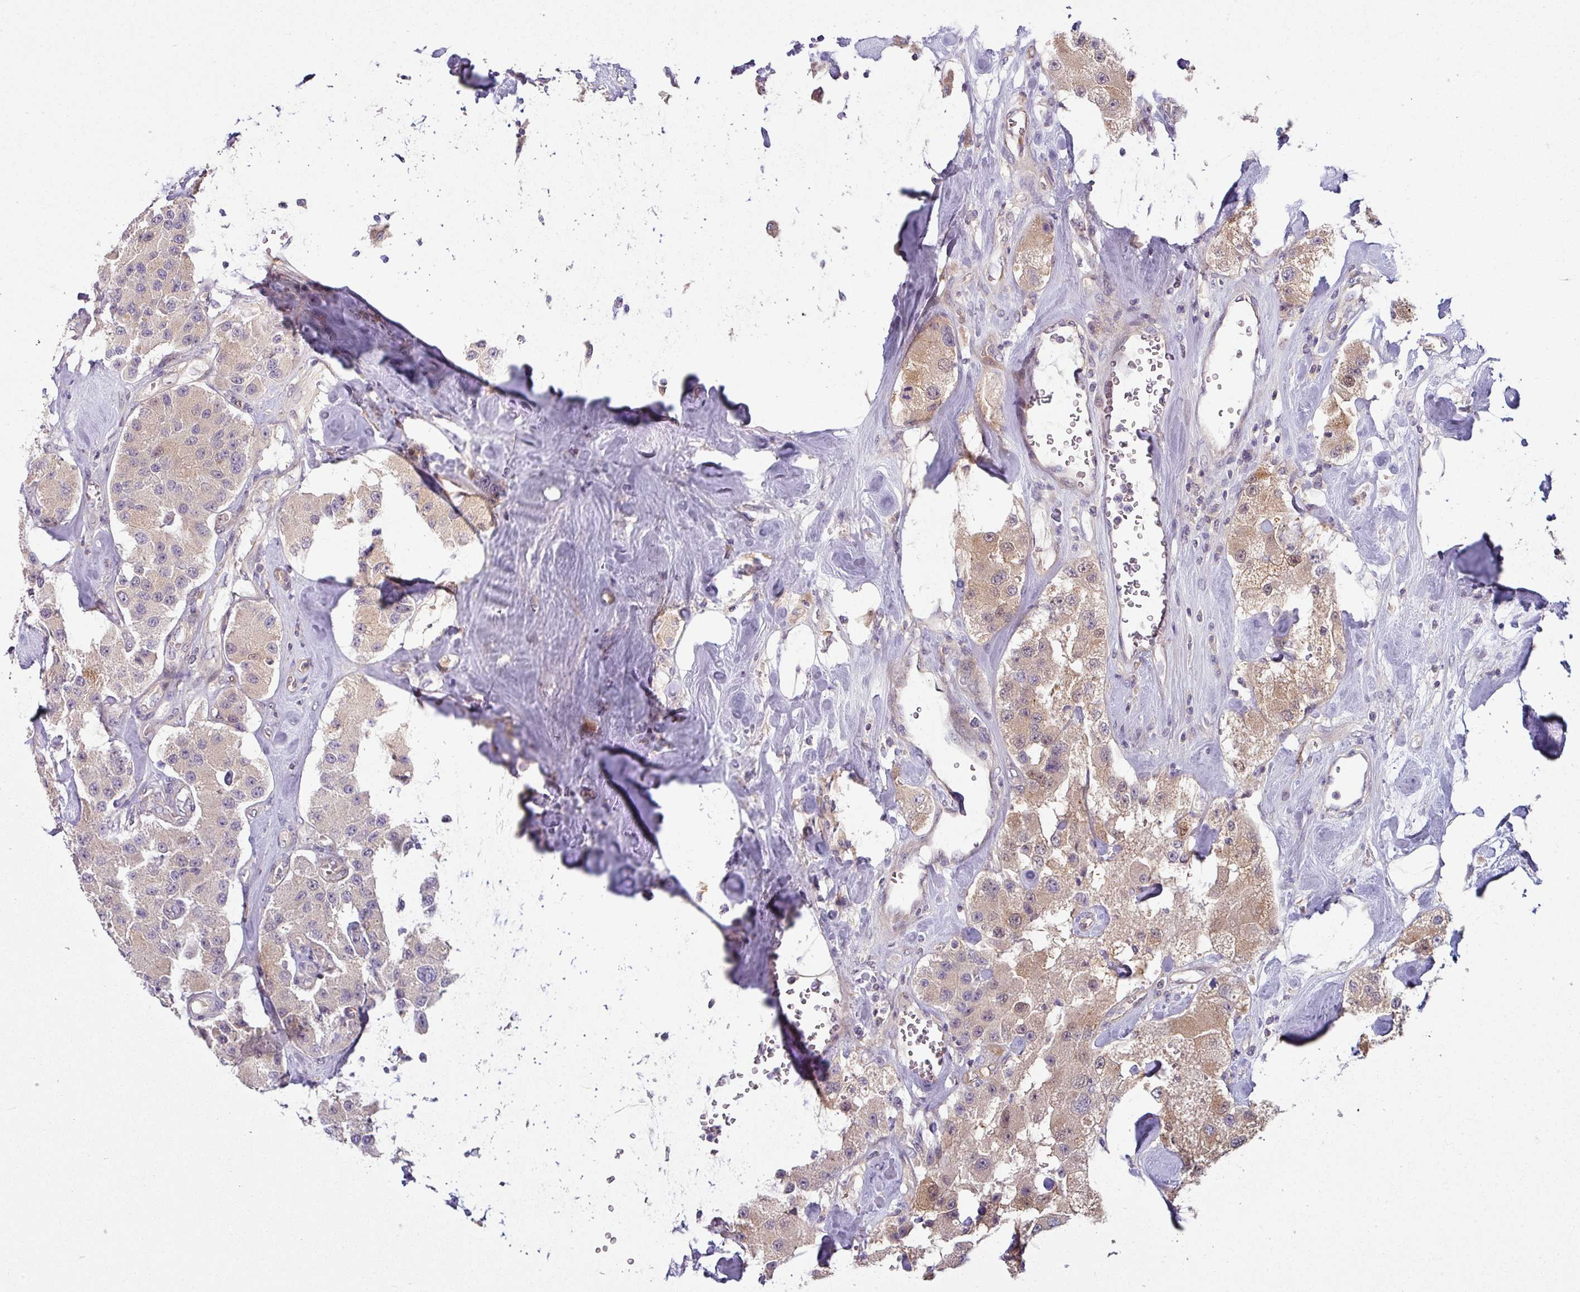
{"staining": {"intensity": "weak", "quantity": "<25%", "location": "cytoplasmic/membranous"}, "tissue": "carcinoid", "cell_type": "Tumor cells", "image_type": "cancer", "snomed": [{"axis": "morphology", "description": "Carcinoid, malignant, NOS"}, {"axis": "topography", "description": "Pancreas"}], "caption": "This is a micrograph of immunohistochemistry staining of malignant carcinoid, which shows no staining in tumor cells.", "gene": "SLAMF6", "patient": {"sex": "male", "age": 41}}